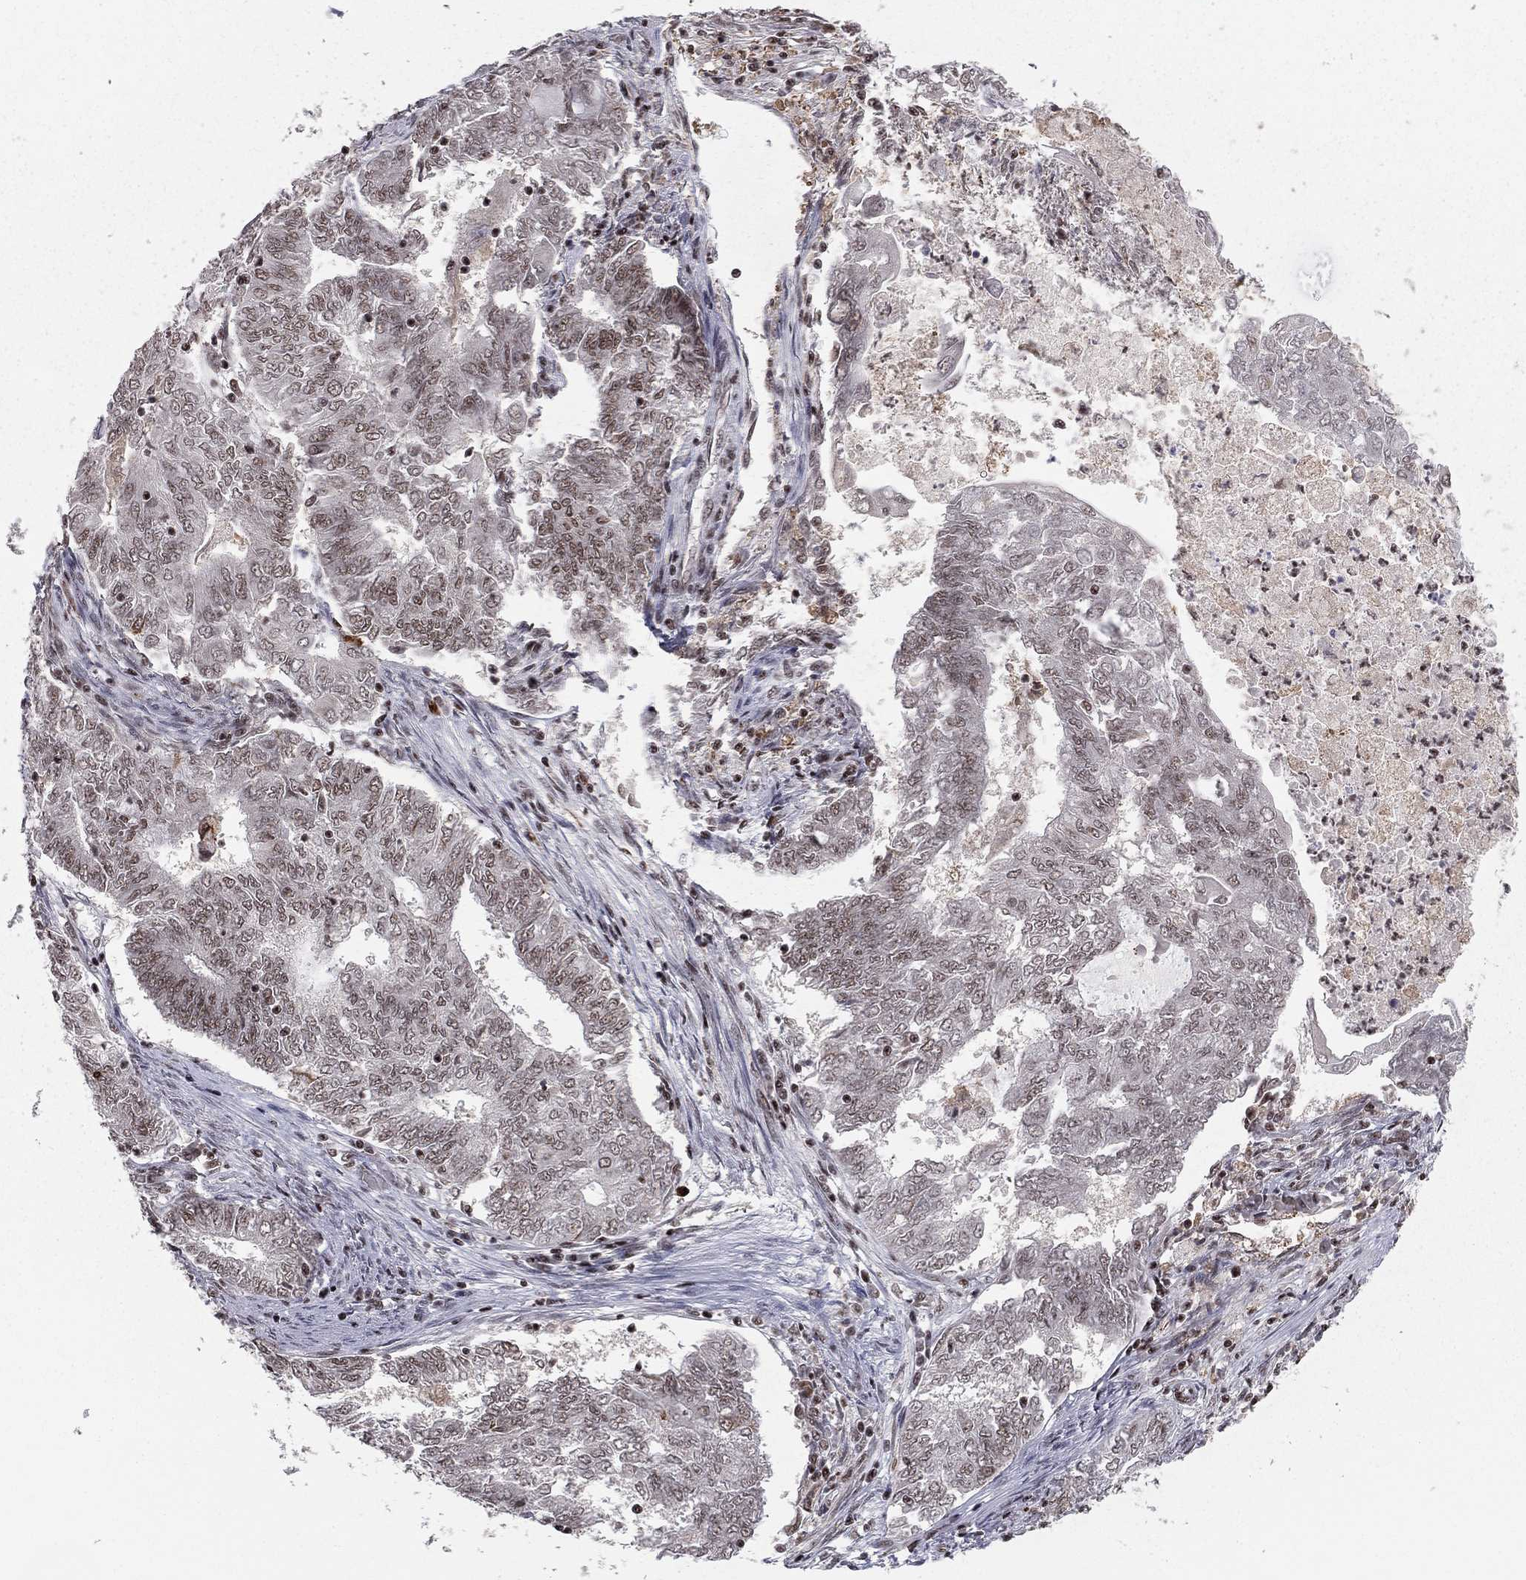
{"staining": {"intensity": "negative", "quantity": "none", "location": "none"}, "tissue": "endometrial cancer", "cell_type": "Tumor cells", "image_type": "cancer", "snomed": [{"axis": "morphology", "description": "Adenocarcinoma, NOS"}, {"axis": "topography", "description": "Endometrium"}], "caption": "Immunohistochemical staining of human adenocarcinoma (endometrial) shows no significant positivity in tumor cells. (Immunohistochemistry (ihc), brightfield microscopy, high magnification).", "gene": "NFYB", "patient": {"sex": "female", "age": 62}}